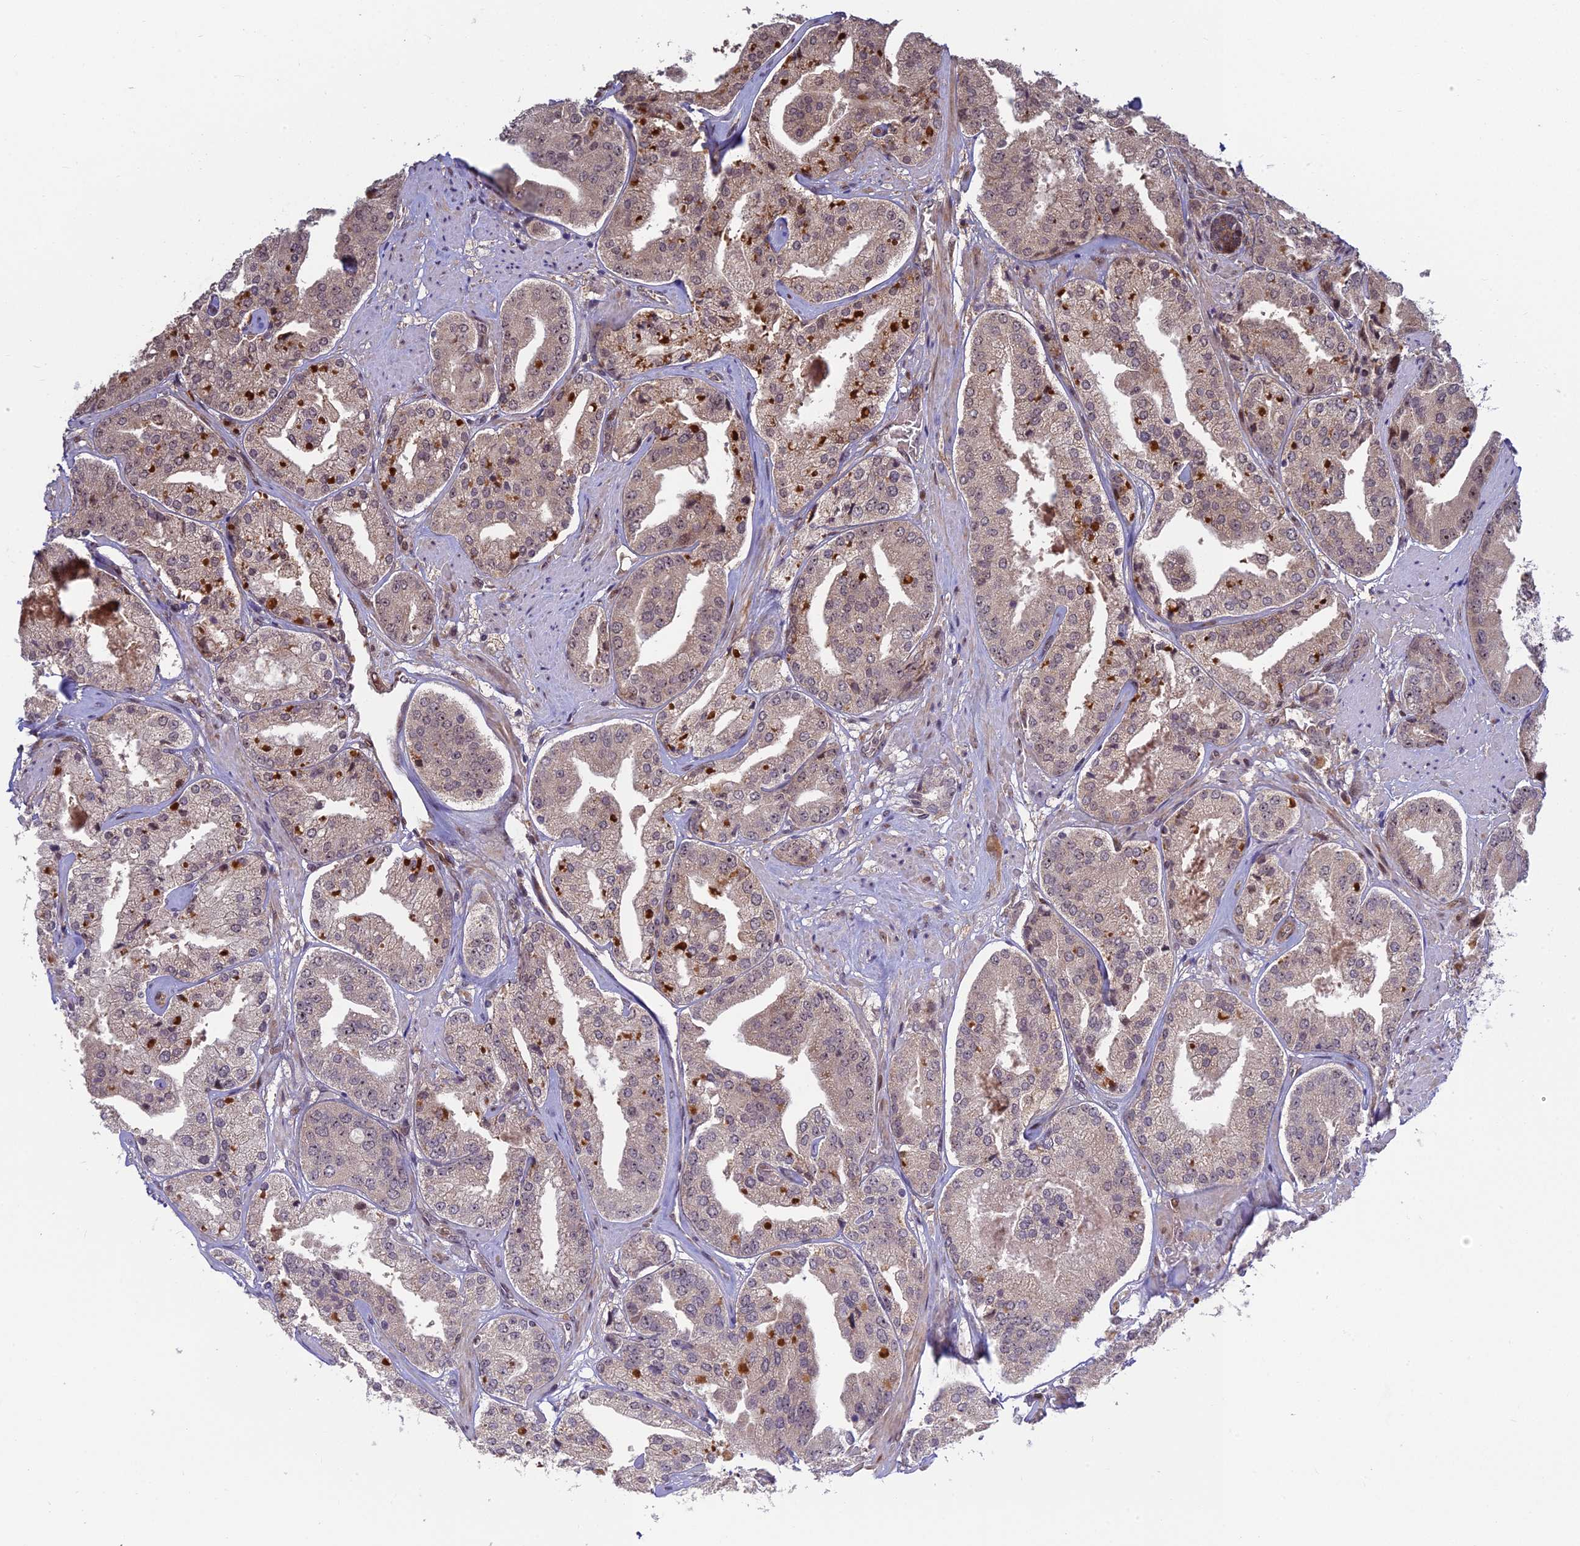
{"staining": {"intensity": "weak", "quantity": "25%-75%", "location": "cytoplasmic/membranous"}, "tissue": "prostate cancer", "cell_type": "Tumor cells", "image_type": "cancer", "snomed": [{"axis": "morphology", "description": "Adenocarcinoma, High grade"}, {"axis": "topography", "description": "Prostate"}], "caption": "Protein expression analysis of prostate cancer (high-grade adenocarcinoma) displays weak cytoplasmic/membranous staining in about 25%-75% of tumor cells. (brown staining indicates protein expression, while blue staining denotes nuclei).", "gene": "UFSP2", "patient": {"sex": "male", "age": 63}}